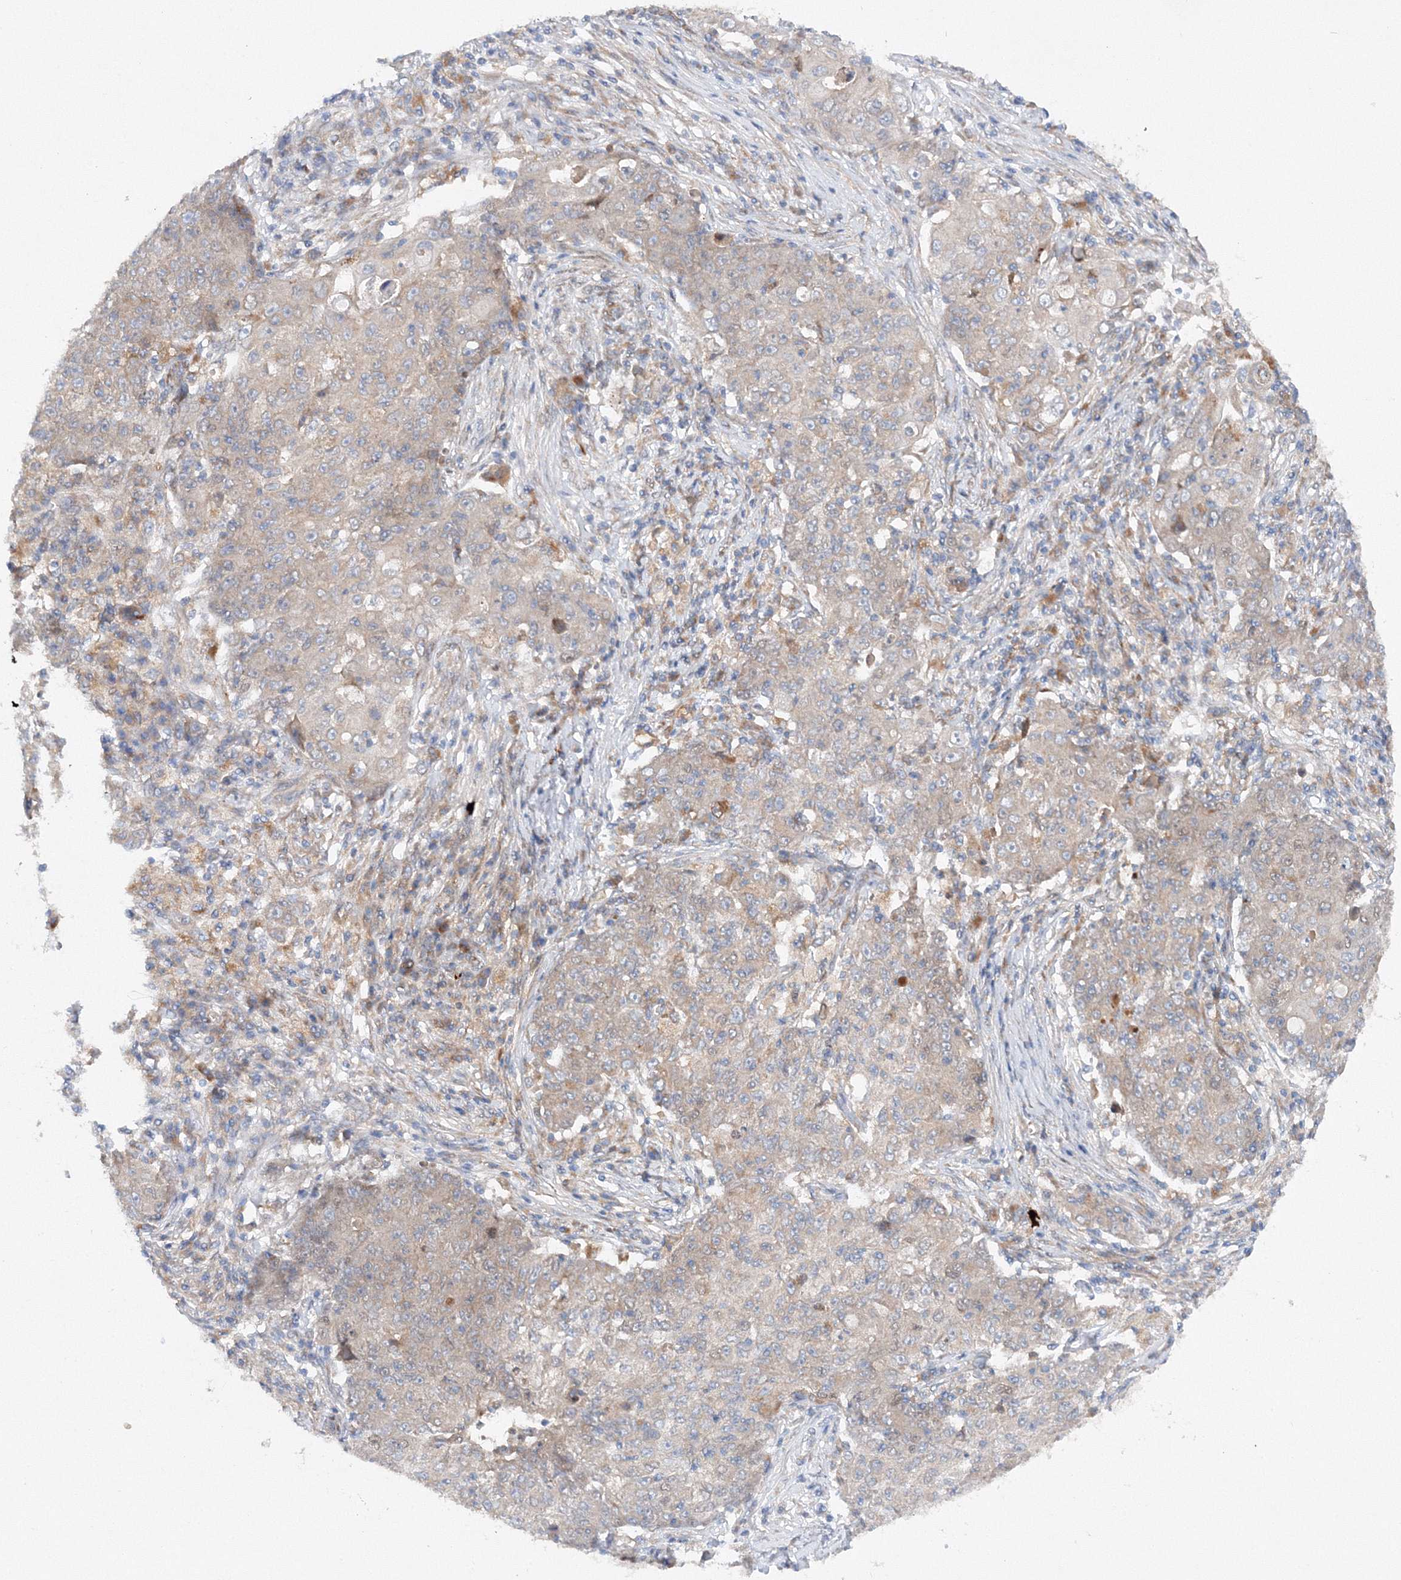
{"staining": {"intensity": "weak", "quantity": "<25%", "location": "cytoplasmic/membranous"}, "tissue": "ovarian cancer", "cell_type": "Tumor cells", "image_type": "cancer", "snomed": [{"axis": "morphology", "description": "Carcinoma, endometroid"}, {"axis": "topography", "description": "Ovary"}], "caption": "Immunohistochemical staining of ovarian cancer (endometroid carcinoma) exhibits no significant positivity in tumor cells.", "gene": "SLC36A1", "patient": {"sex": "female", "age": 42}}